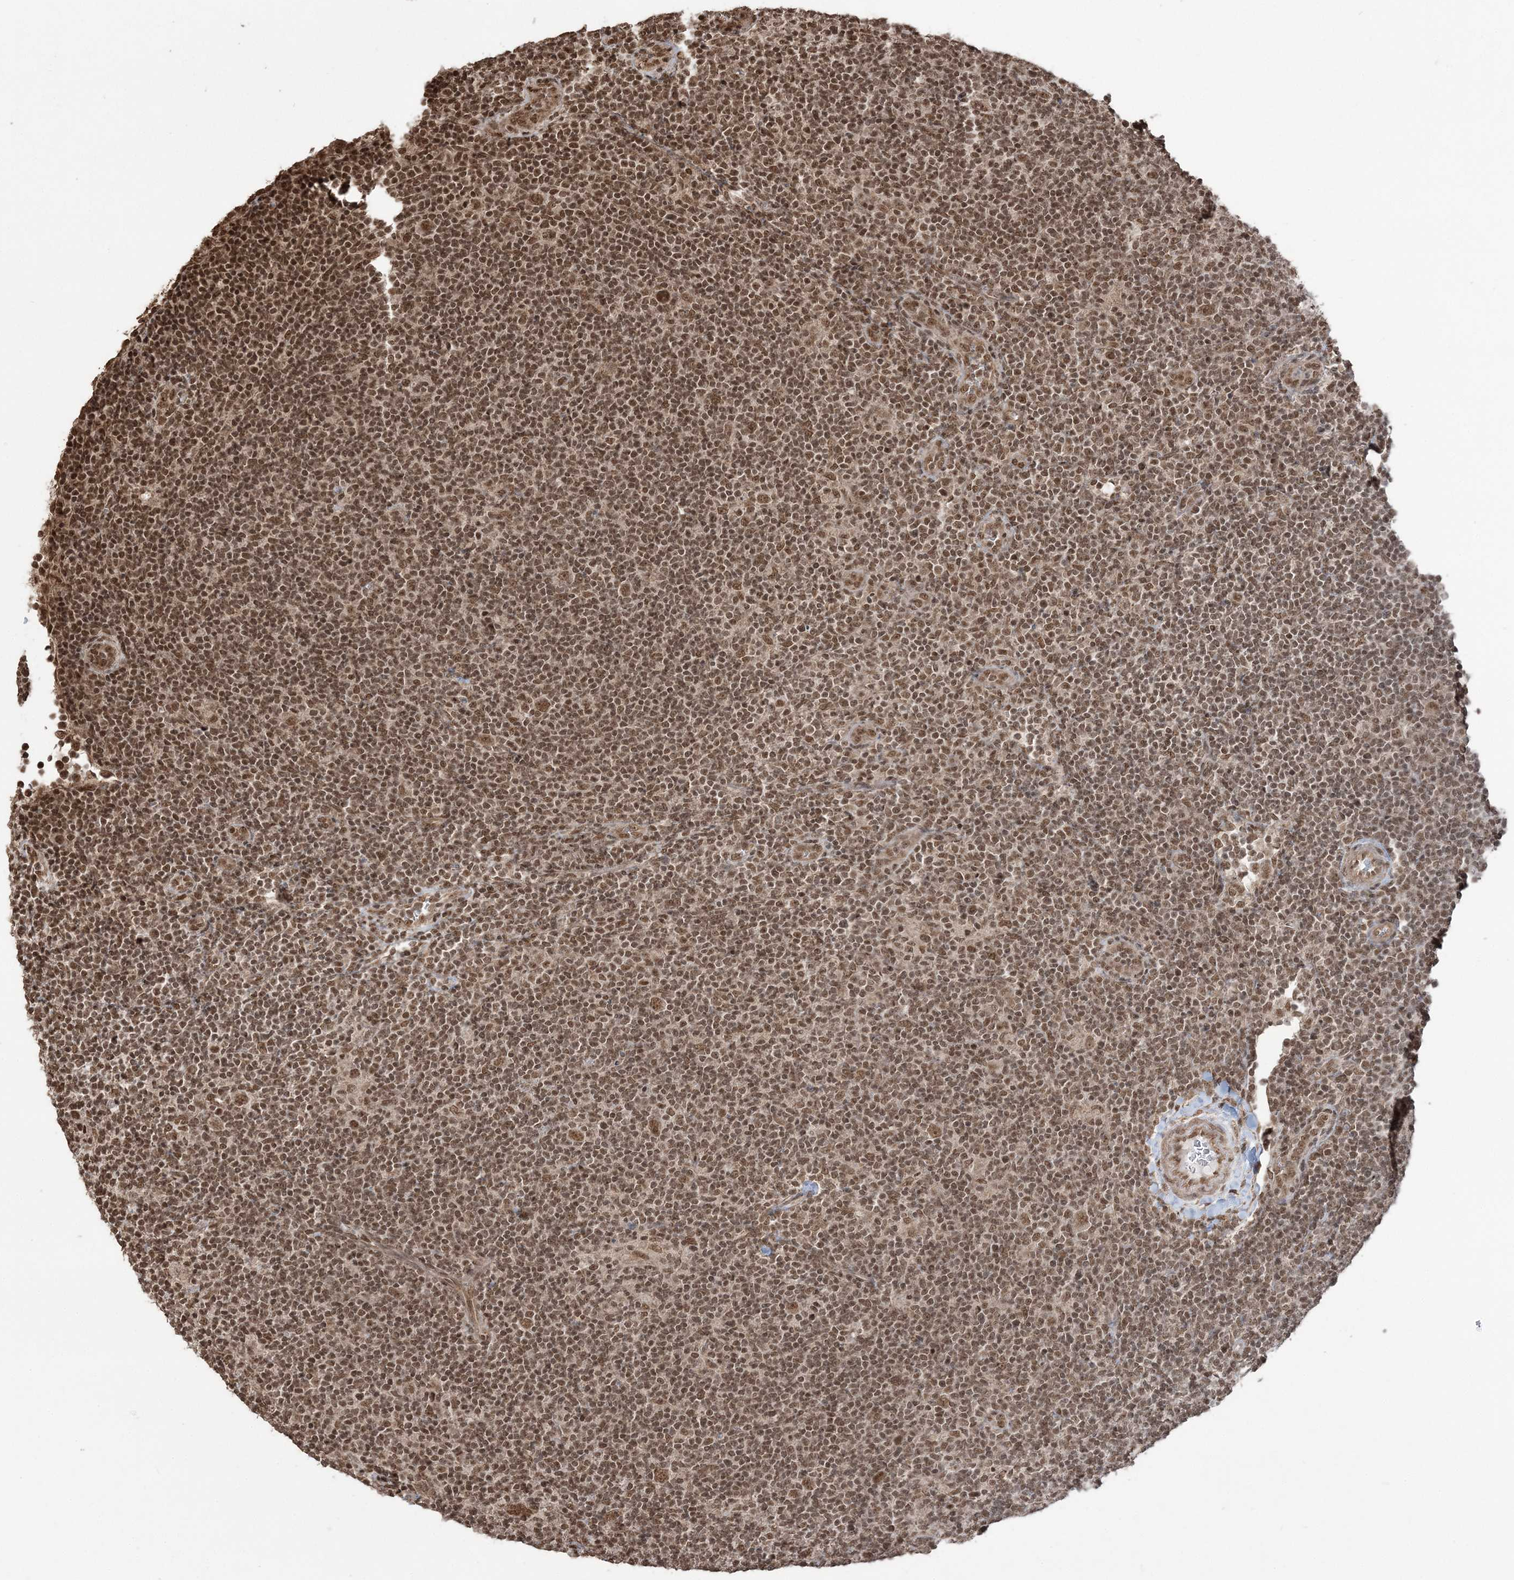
{"staining": {"intensity": "moderate", "quantity": ">75%", "location": "nuclear"}, "tissue": "lymphoma", "cell_type": "Tumor cells", "image_type": "cancer", "snomed": [{"axis": "morphology", "description": "Hodgkin's disease, NOS"}, {"axis": "topography", "description": "Lymph node"}], "caption": "Lymphoma tissue demonstrates moderate nuclear positivity in about >75% of tumor cells, visualized by immunohistochemistry.", "gene": "ZNF839", "patient": {"sex": "female", "age": 57}}